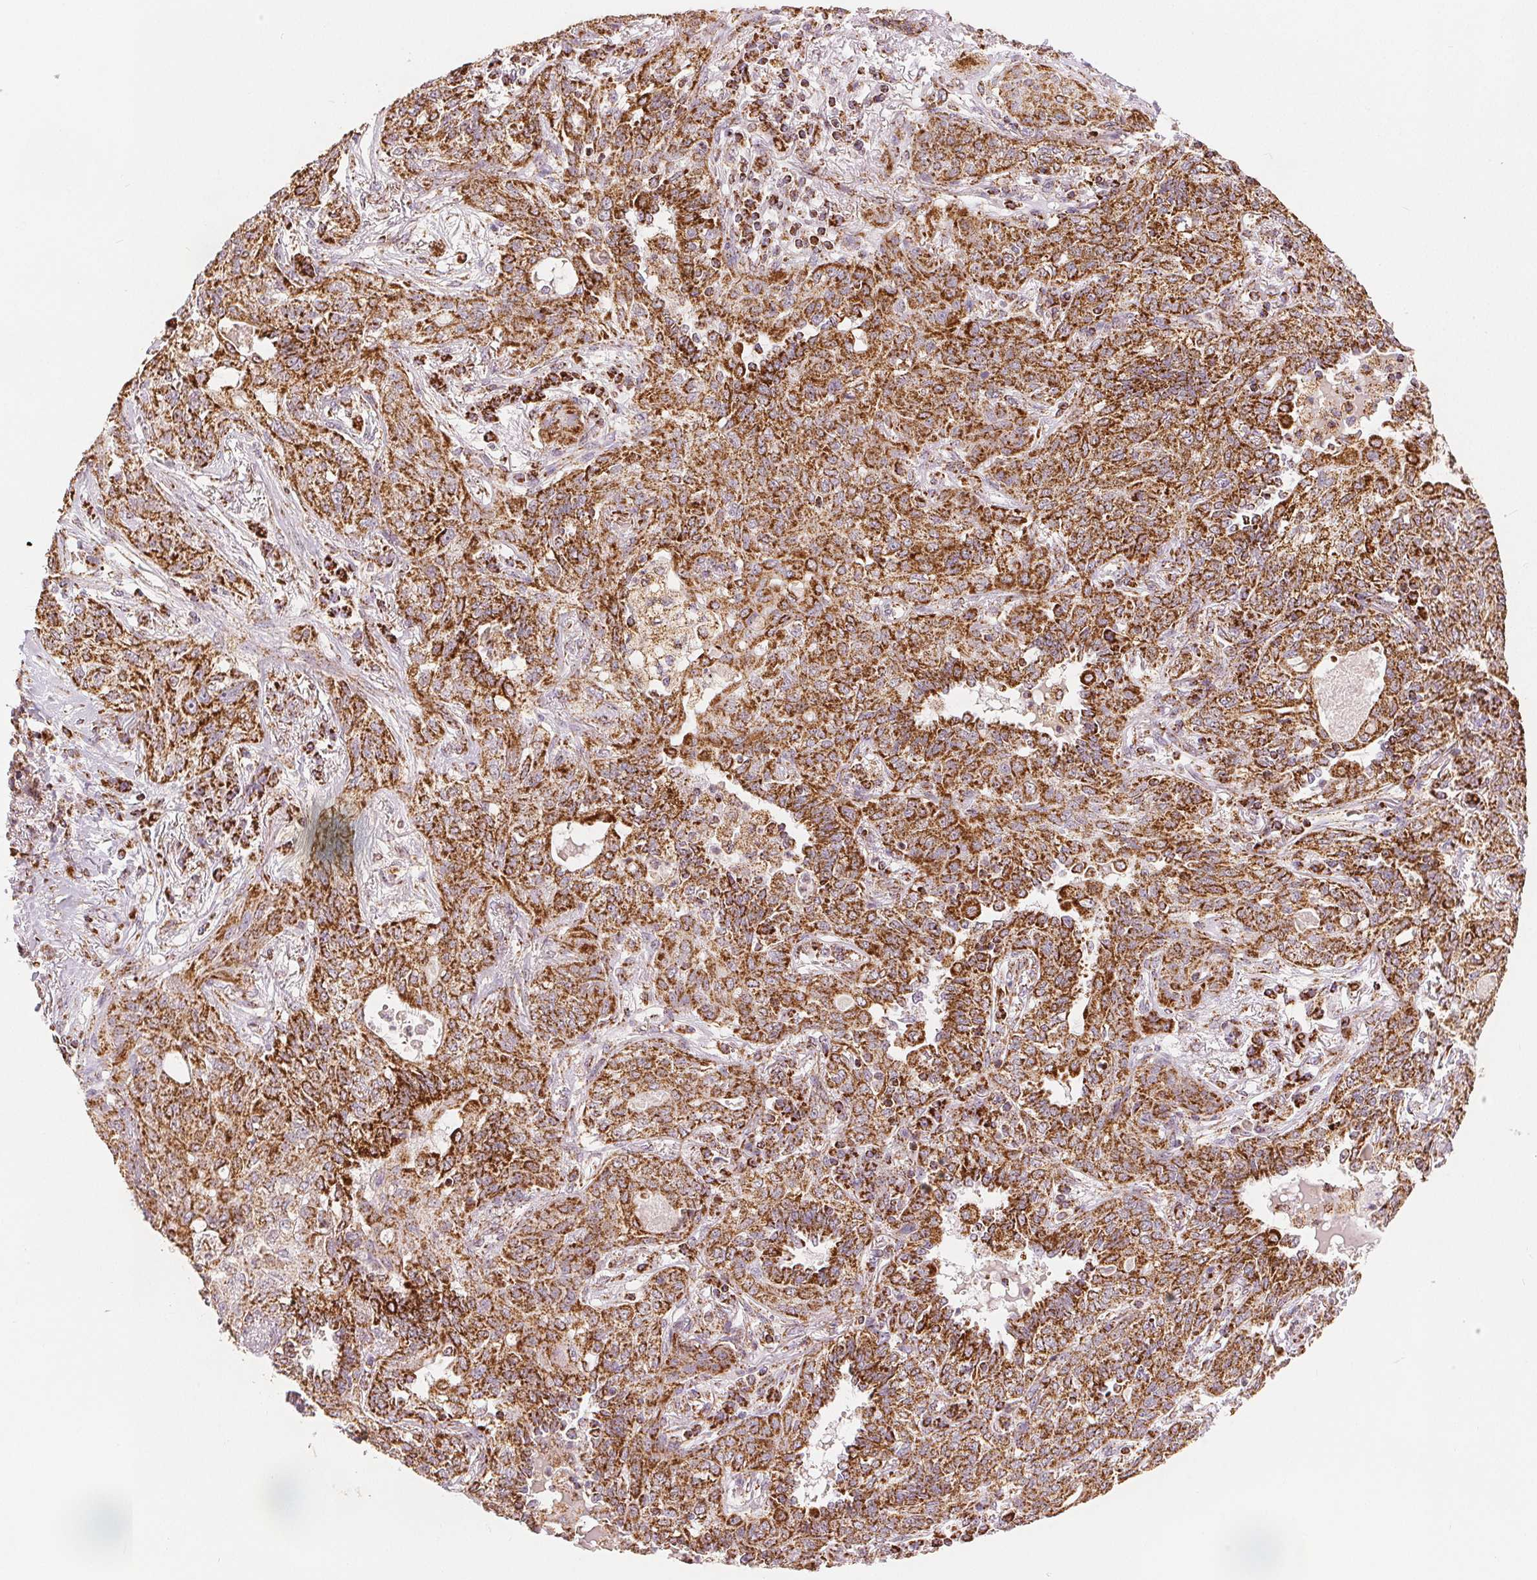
{"staining": {"intensity": "strong", "quantity": ">75%", "location": "cytoplasmic/membranous"}, "tissue": "lung cancer", "cell_type": "Tumor cells", "image_type": "cancer", "snomed": [{"axis": "morphology", "description": "Squamous cell carcinoma, NOS"}, {"axis": "topography", "description": "Lung"}], "caption": "About >75% of tumor cells in human lung squamous cell carcinoma display strong cytoplasmic/membranous protein staining as visualized by brown immunohistochemical staining.", "gene": "SDHB", "patient": {"sex": "female", "age": 70}}